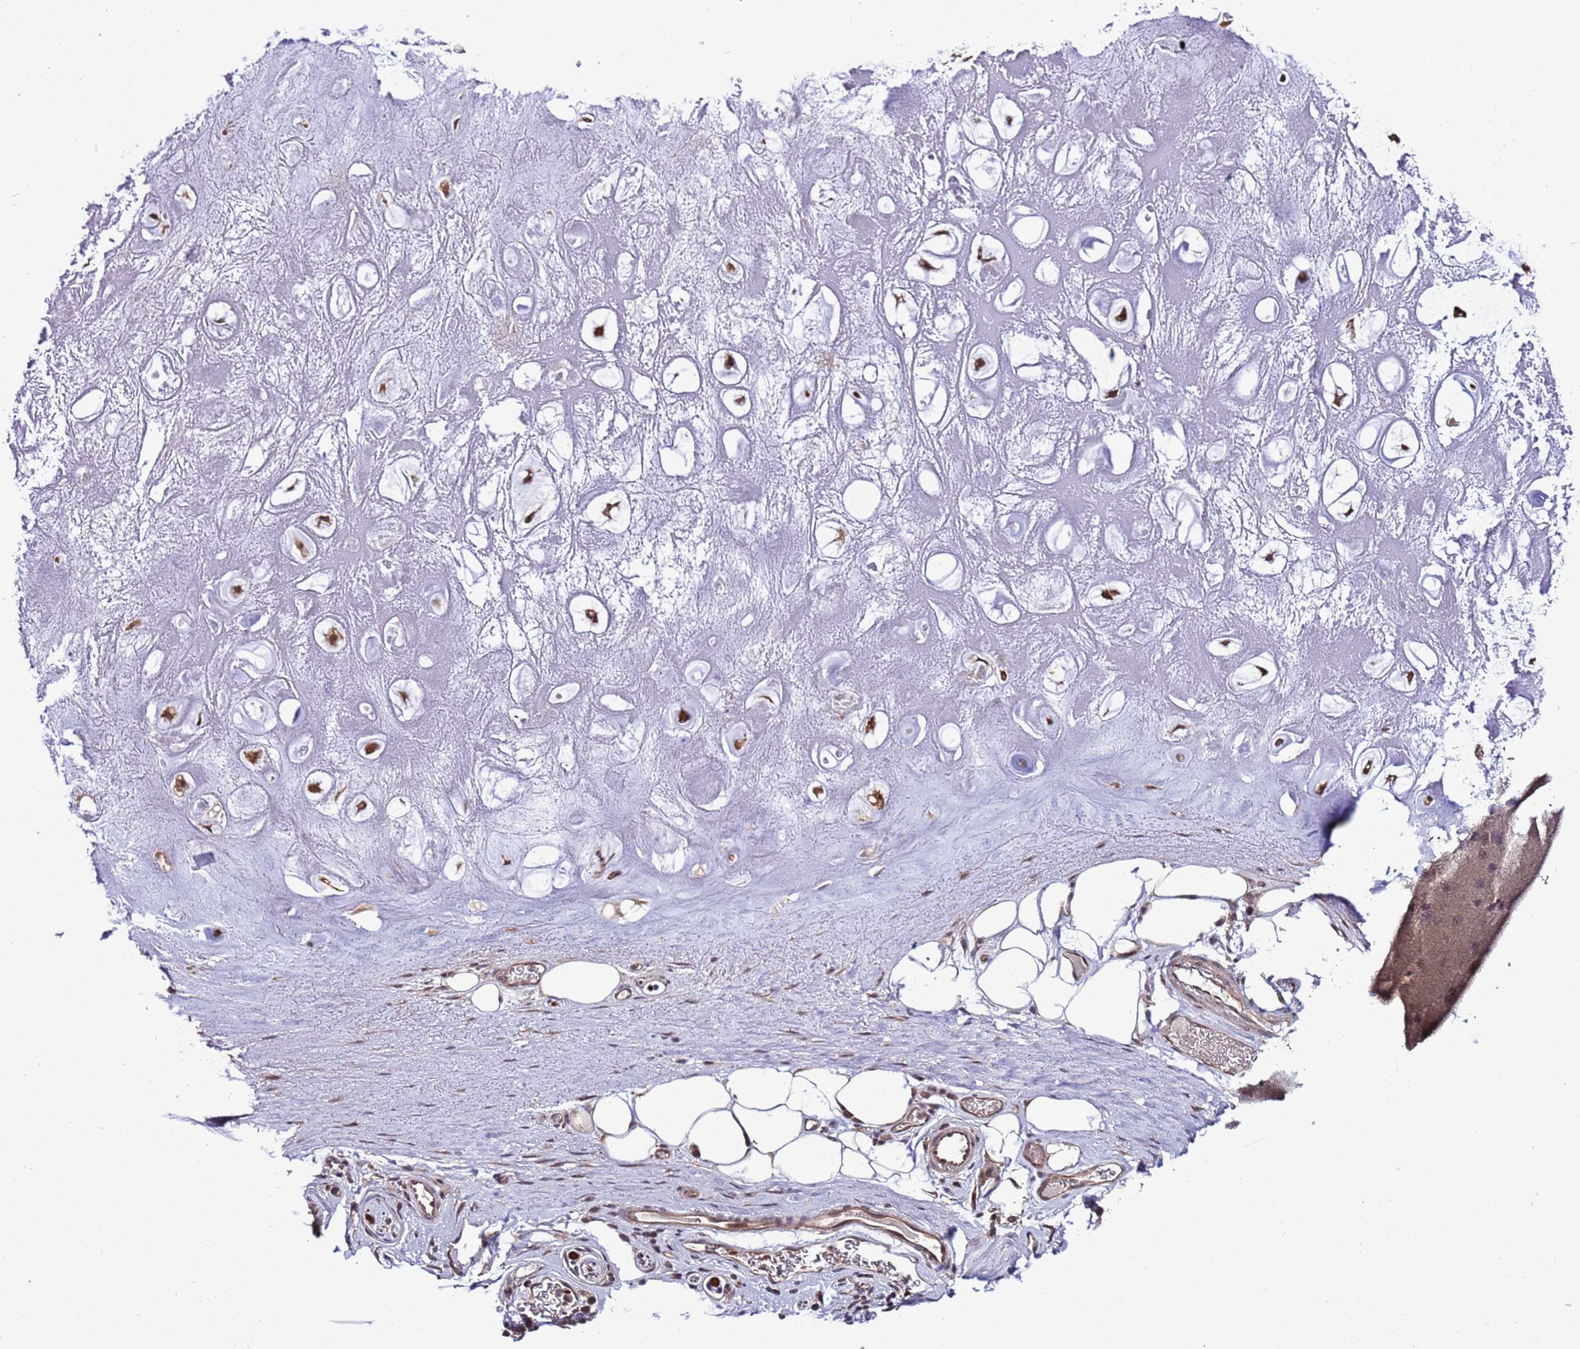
{"staining": {"intensity": "negative", "quantity": "none", "location": "none"}, "tissue": "adipose tissue", "cell_type": "Adipocytes", "image_type": "normal", "snomed": [{"axis": "morphology", "description": "Normal tissue, NOS"}, {"axis": "topography", "description": "Cartilage tissue"}], "caption": "Adipocytes are negative for brown protein staining in unremarkable adipose tissue. (Immunohistochemistry (ihc), brightfield microscopy, high magnification).", "gene": "GEN1", "patient": {"sex": "male", "age": 81}}